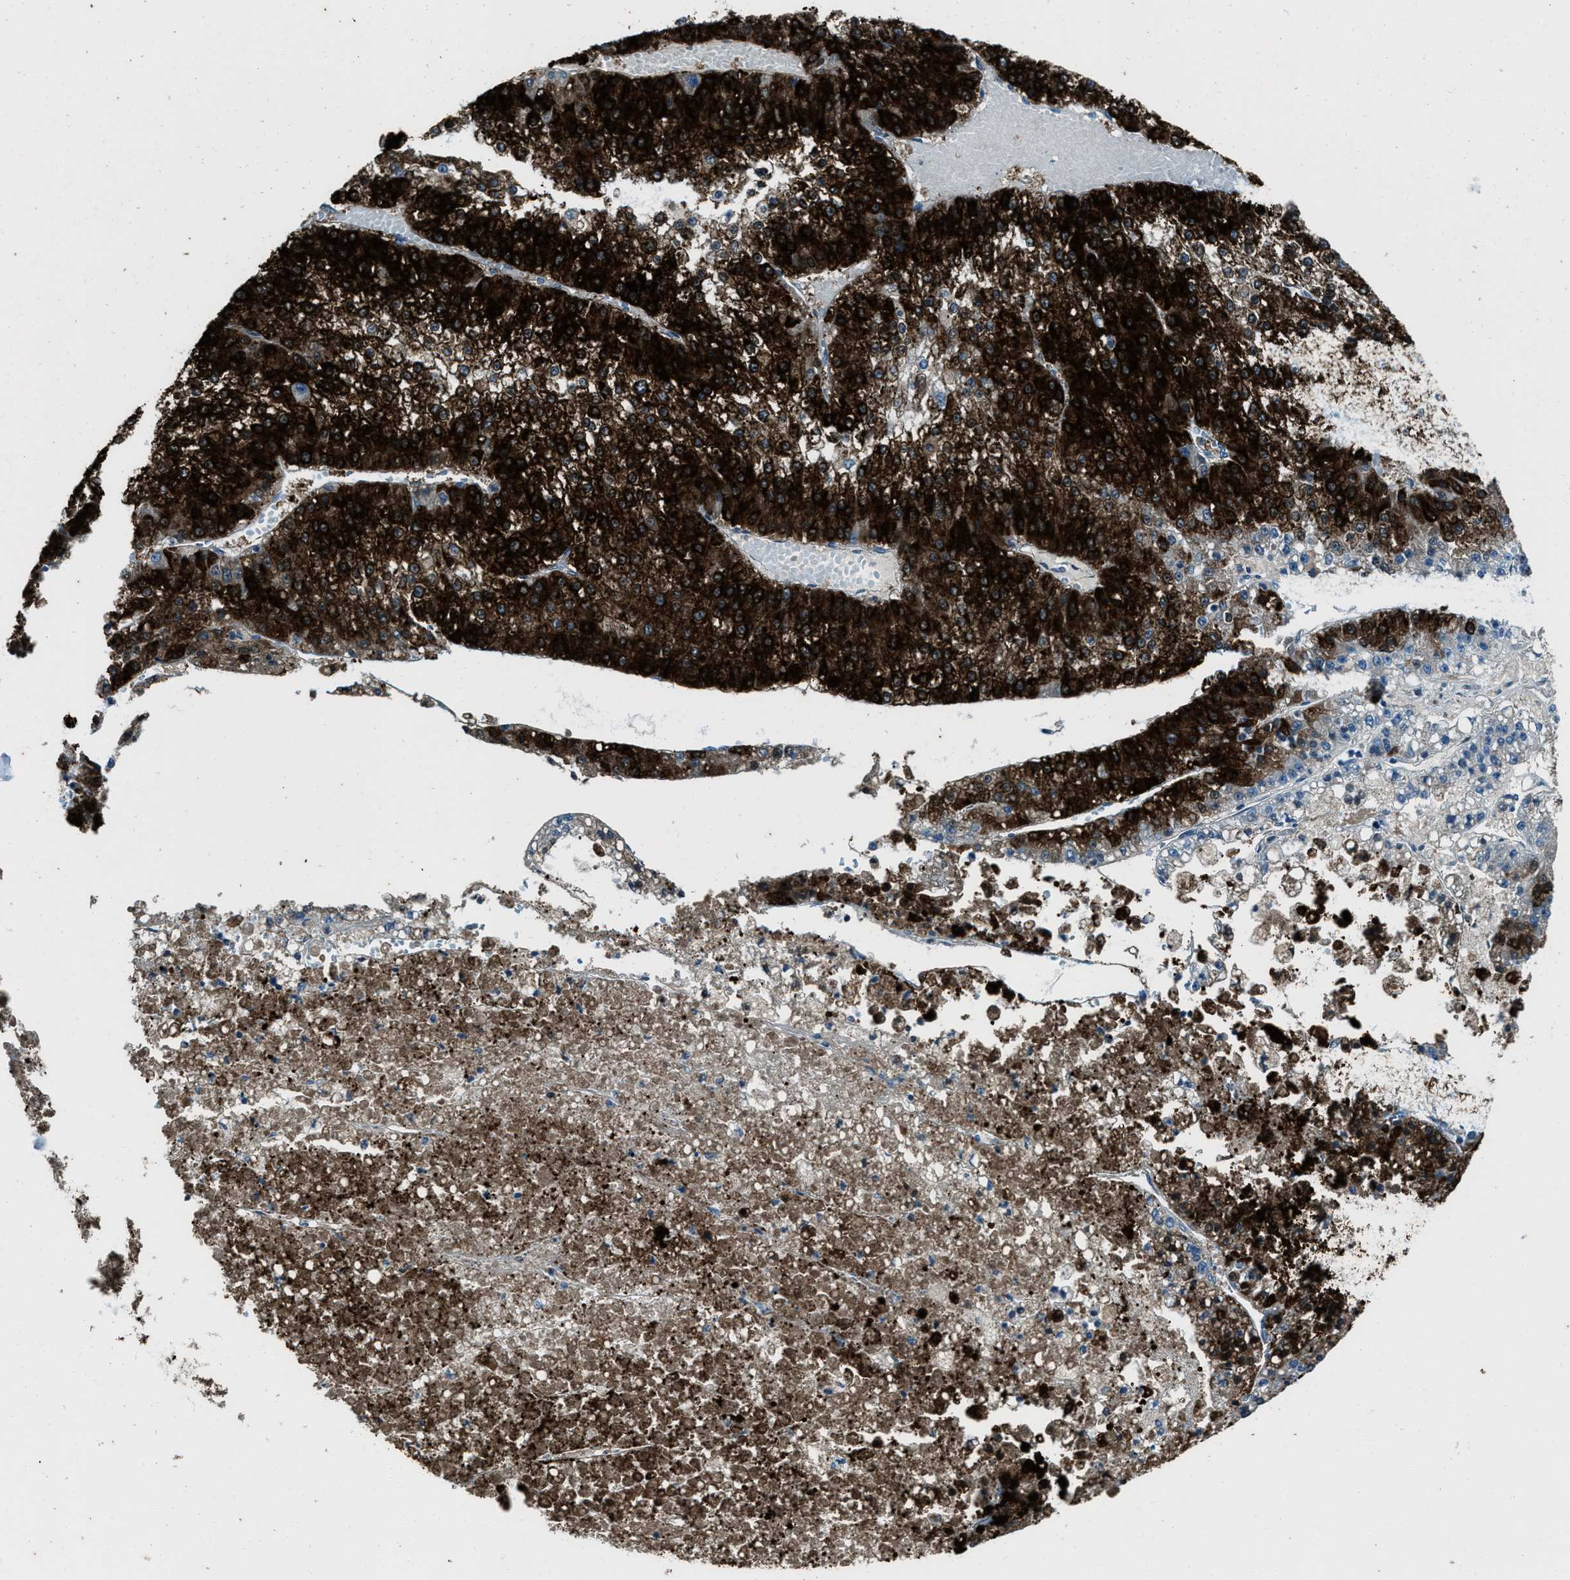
{"staining": {"intensity": "strong", "quantity": ">75%", "location": "cytoplasmic/membranous"}, "tissue": "liver cancer", "cell_type": "Tumor cells", "image_type": "cancer", "snomed": [{"axis": "morphology", "description": "Carcinoma, Hepatocellular, NOS"}, {"axis": "topography", "description": "Liver"}], "caption": "Strong cytoplasmic/membranous expression for a protein is appreciated in approximately >75% of tumor cells of liver hepatocellular carcinoma using immunohistochemistry (IHC).", "gene": "SVIL", "patient": {"sex": "female", "age": 73}}